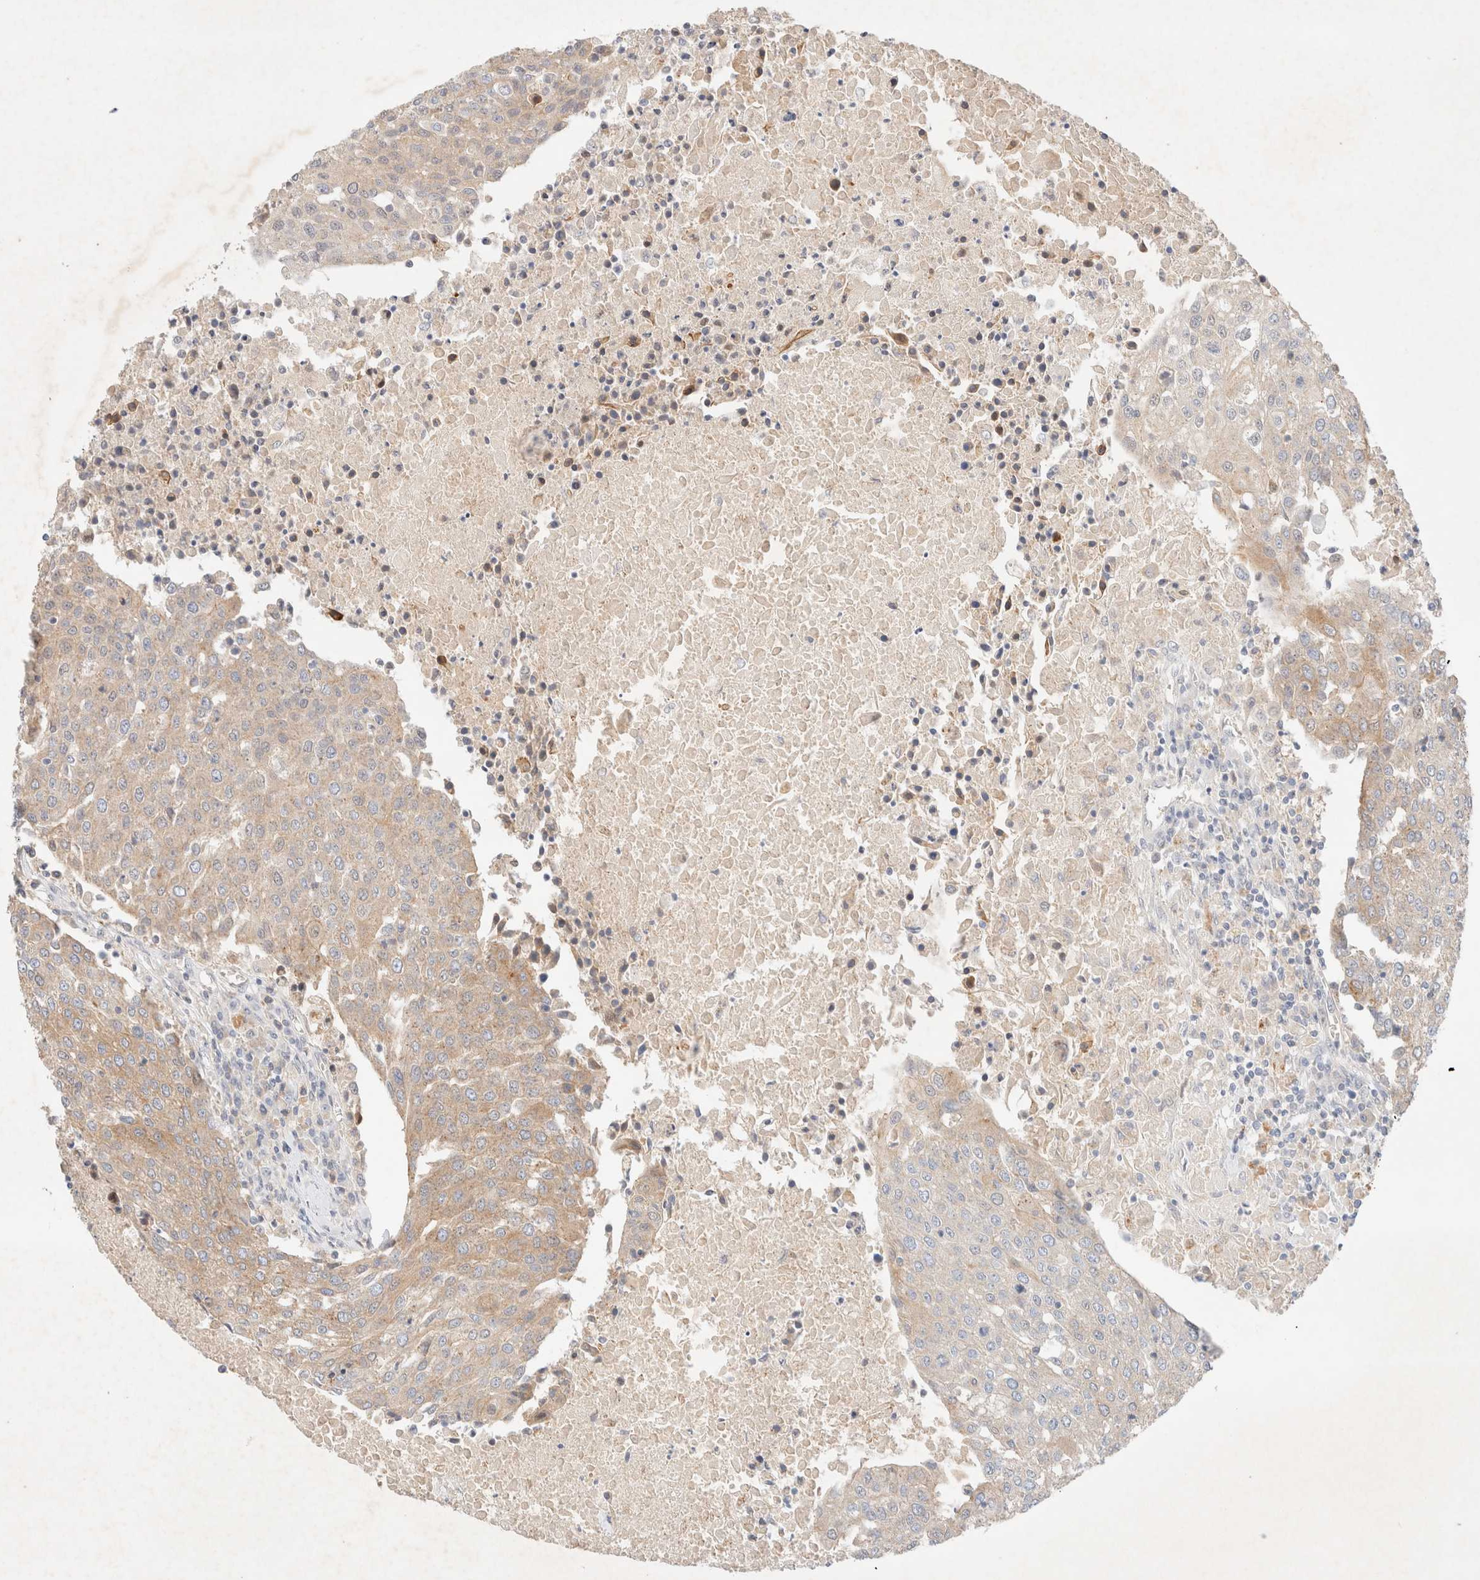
{"staining": {"intensity": "weak", "quantity": ">75%", "location": "cytoplasmic/membranous"}, "tissue": "urothelial cancer", "cell_type": "Tumor cells", "image_type": "cancer", "snomed": [{"axis": "morphology", "description": "Urothelial carcinoma, High grade"}, {"axis": "topography", "description": "Urinary bladder"}], "caption": "Immunohistochemistry (IHC) photomicrograph of neoplastic tissue: high-grade urothelial carcinoma stained using IHC shows low levels of weak protein expression localized specifically in the cytoplasmic/membranous of tumor cells, appearing as a cytoplasmic/membranous brown color.", "gene": "SGSM2", "patient": {"sex": "female", "age": 85}}